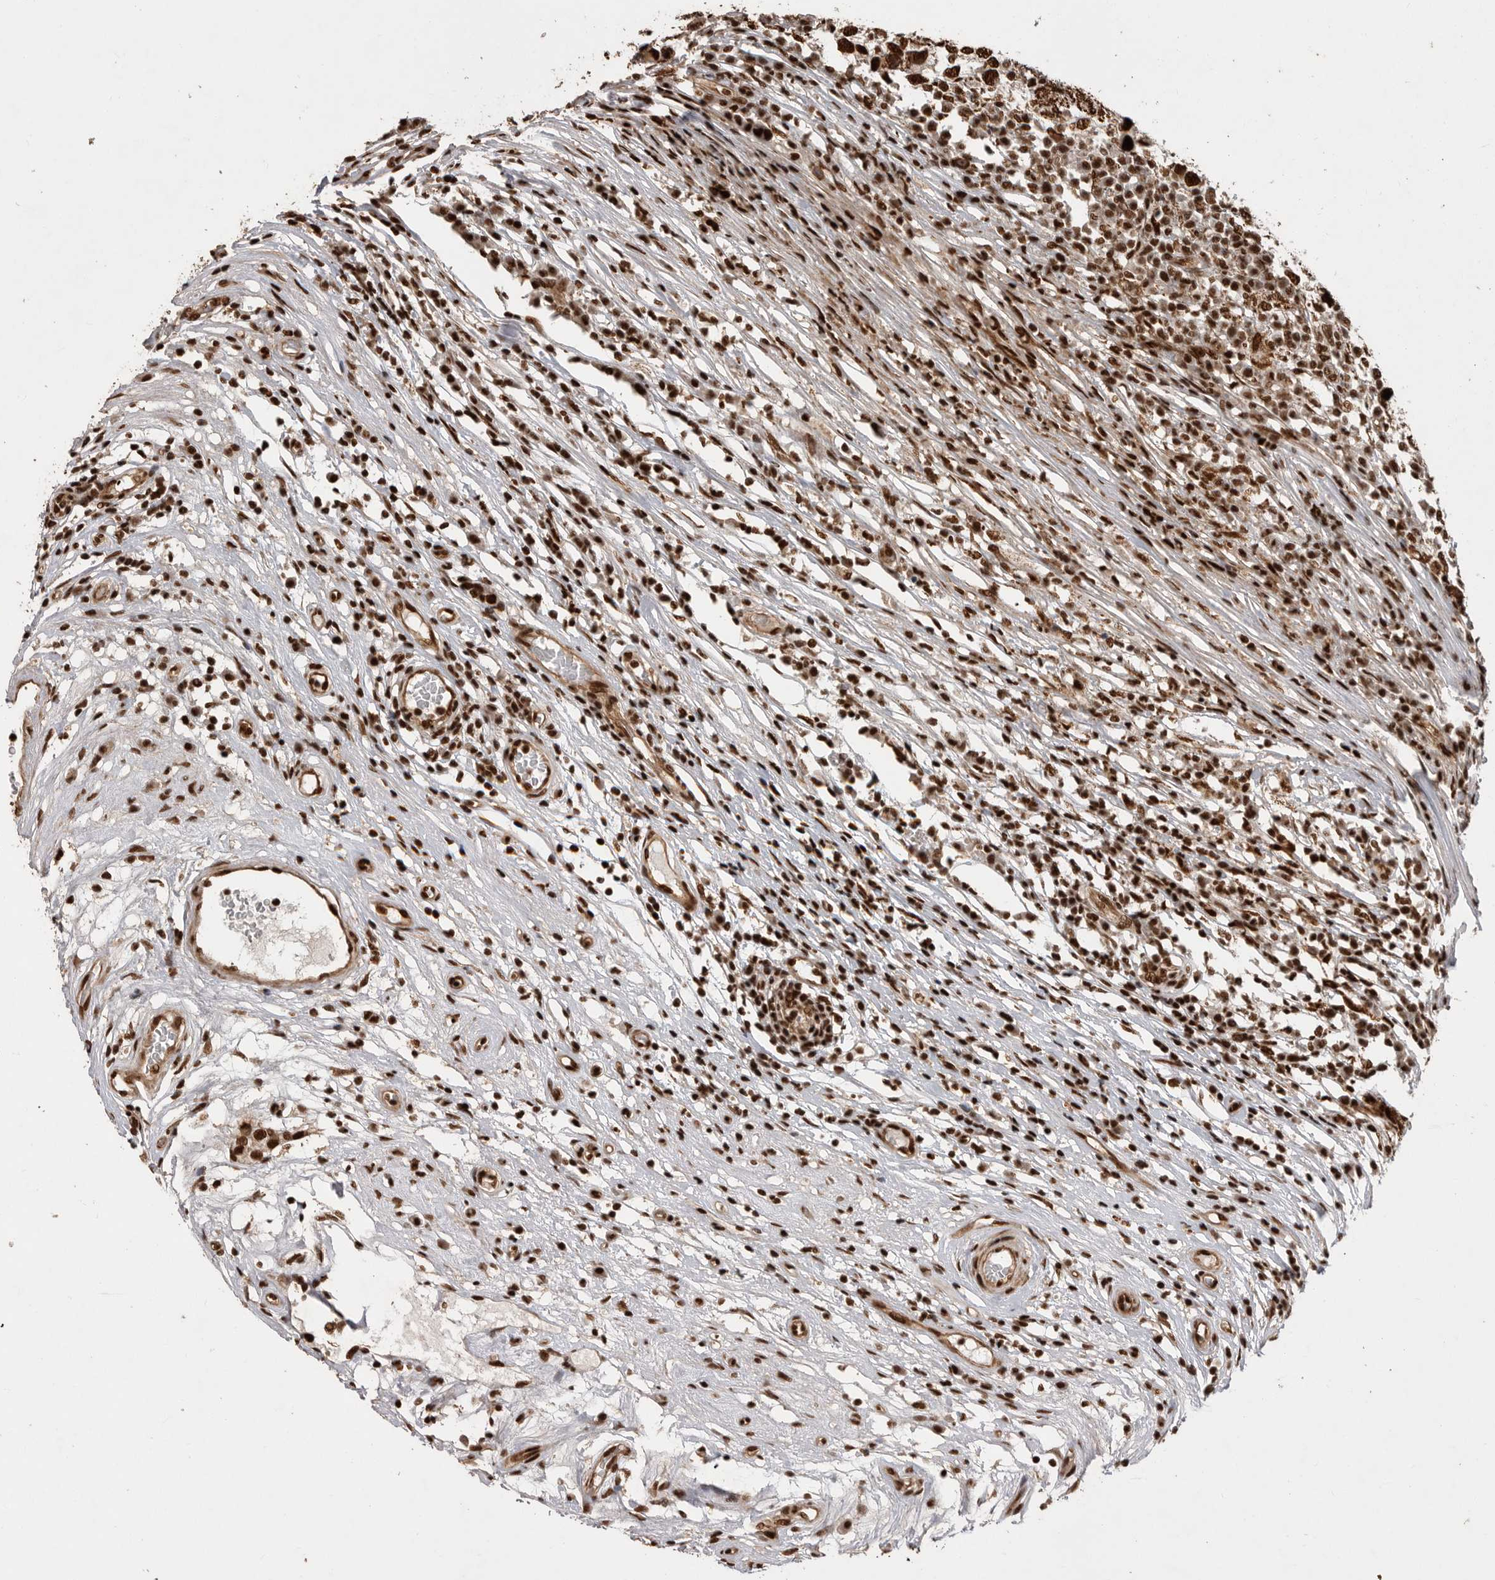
{"staining": {"intensity": "strong", "quantity": ">75%", "location": "nuclear"}, "tissue": "testis cancer", "cell_type": "Tumor cells", "image_type": "cancer", "snomed": [{"axis": "morphology", "description": "Seminoma, NOS"}, {"axis": "topography", "description": "Testis"}], "caption": "Human testis cancer stained with a protein marker reveals strong staining in tumor cells.", "gene": "PPP1R8", "patient": {"sex": "male", "age": 65}}